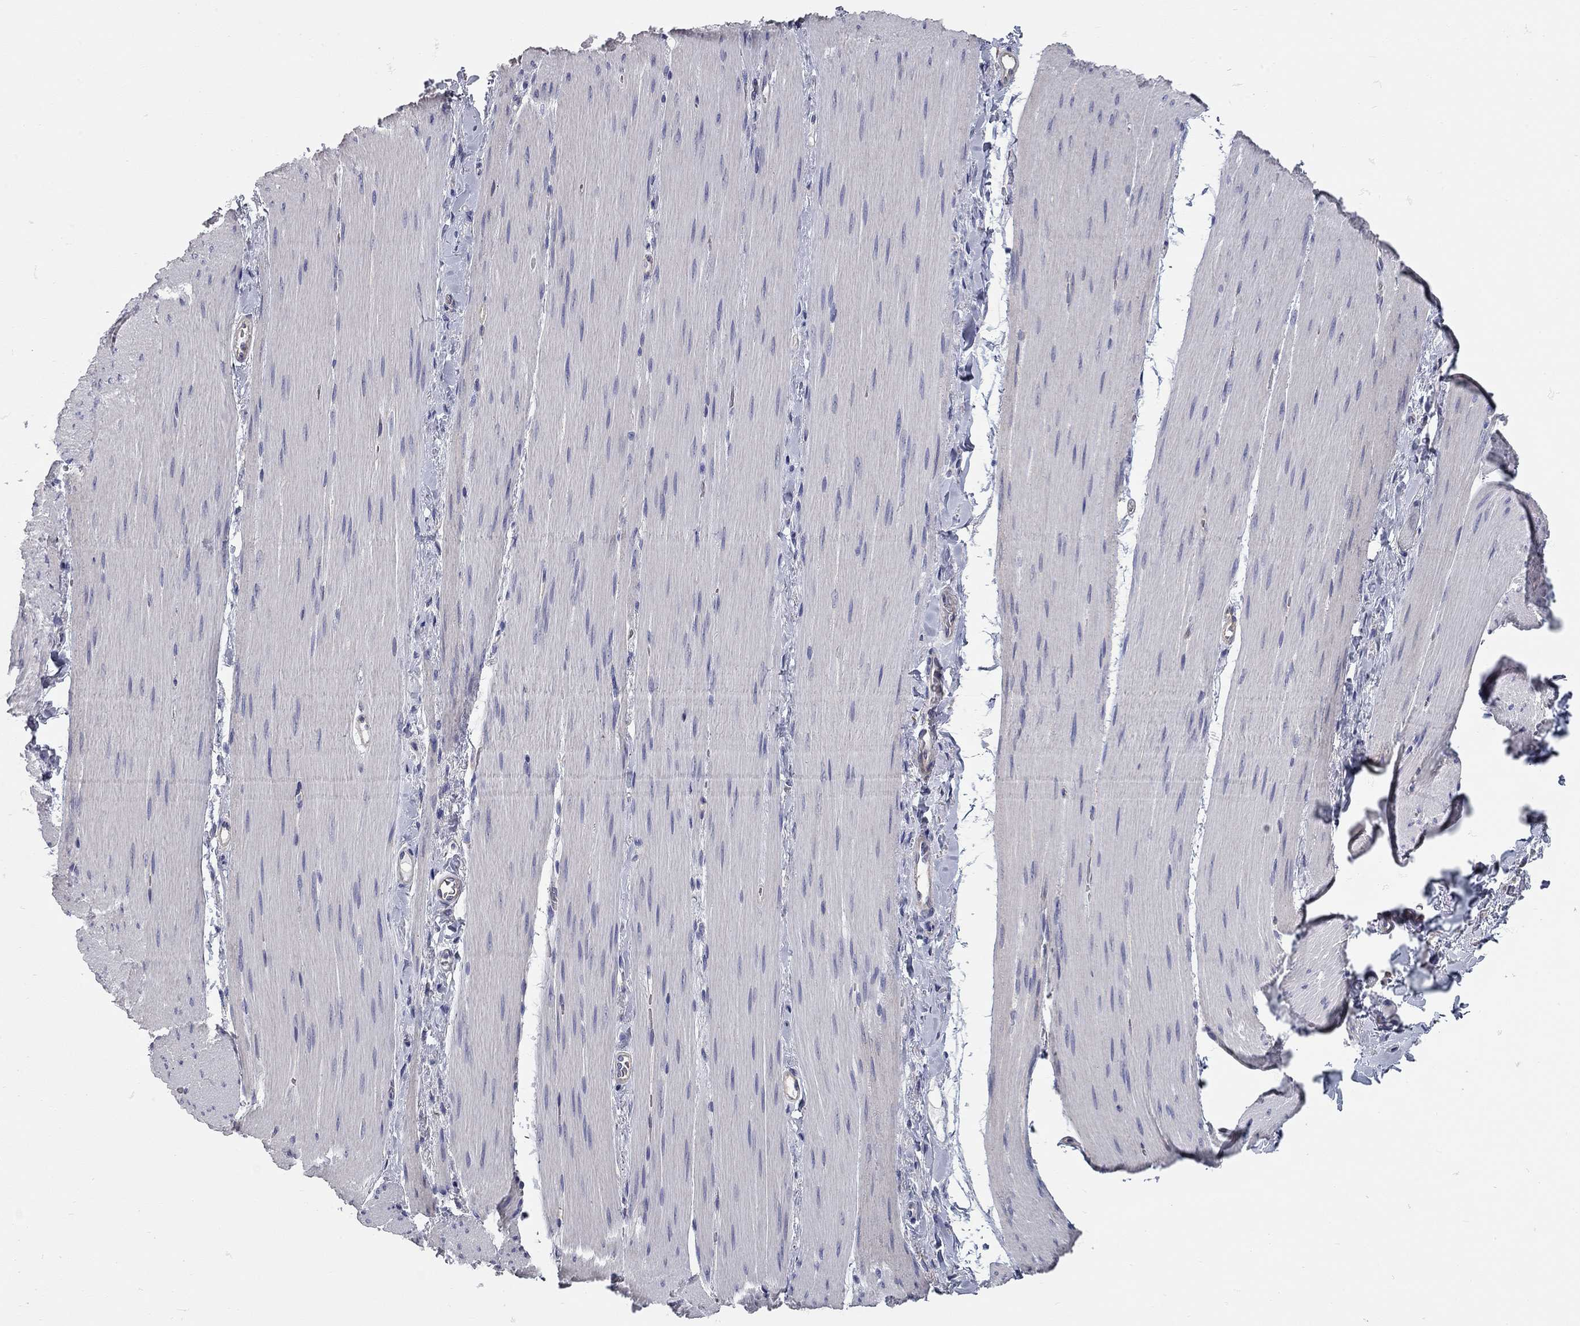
{"staining": {"intensity": "negative", "quantity": "none", "location": "none"}, "tissue": "soft tissue", "cell_type": "Fibroblasts", "image_type": "normal", "snomed": [{"axis": "morphology", "description": "Normal tissue, NOS"}, {"axis": "topography", "description": "Smooth muscle"}, {"axis": "topography", "description": "Duodenum"}, {"axis": "topography", "description": "Peripheral nerve tissue"}], "caption": "The micrograph demonstrates no staining of fibroblasts in unremarkable soft tissue.", "gene": "XAGE2", "patient": {"sex": "female", "age": 61}}